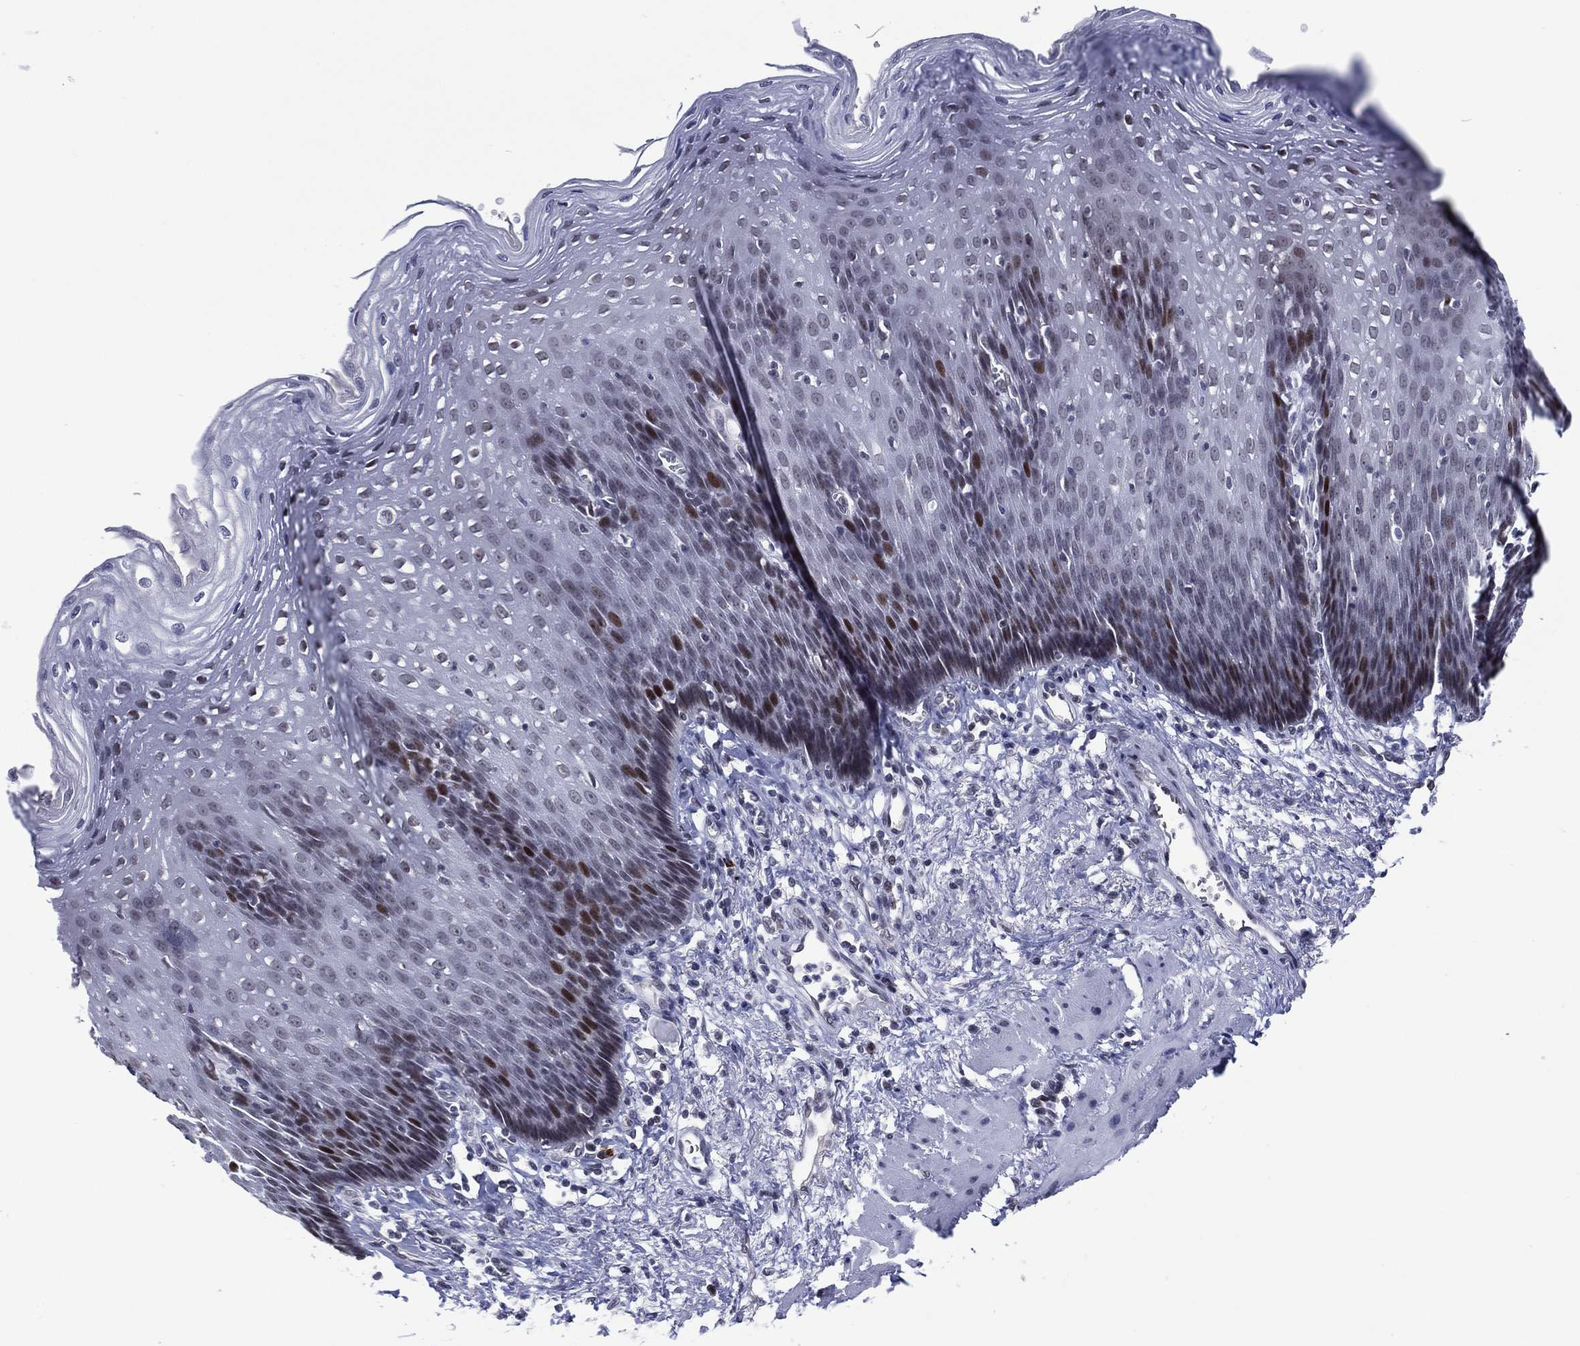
{"staining": {"intensity": "moderate", "quantity": "<25%", "location": "nuclear"}, "tissue": "esophagus", "cell_type": "Squamous epithelial cells", "image_type": "normal", "snomed": [{"axis": "morphology", "description": "Normal tissue, NOS"}, {"axis": "topography", "description": "Esophagus"}], "caption": "Immunohistochemical staining of unremarkable esophagus displays <25% levels of moderate nuclear protein expression in approximately <25% of squamous epithelial cells. The staining was performed using DAB (3,3'-diaminobenzidine), with brown indicating positive protein expression. Nuclei are stained blue with hematoxylin.", "gene": "GATA6", "patient": {"sex": "male", "age": 57}}